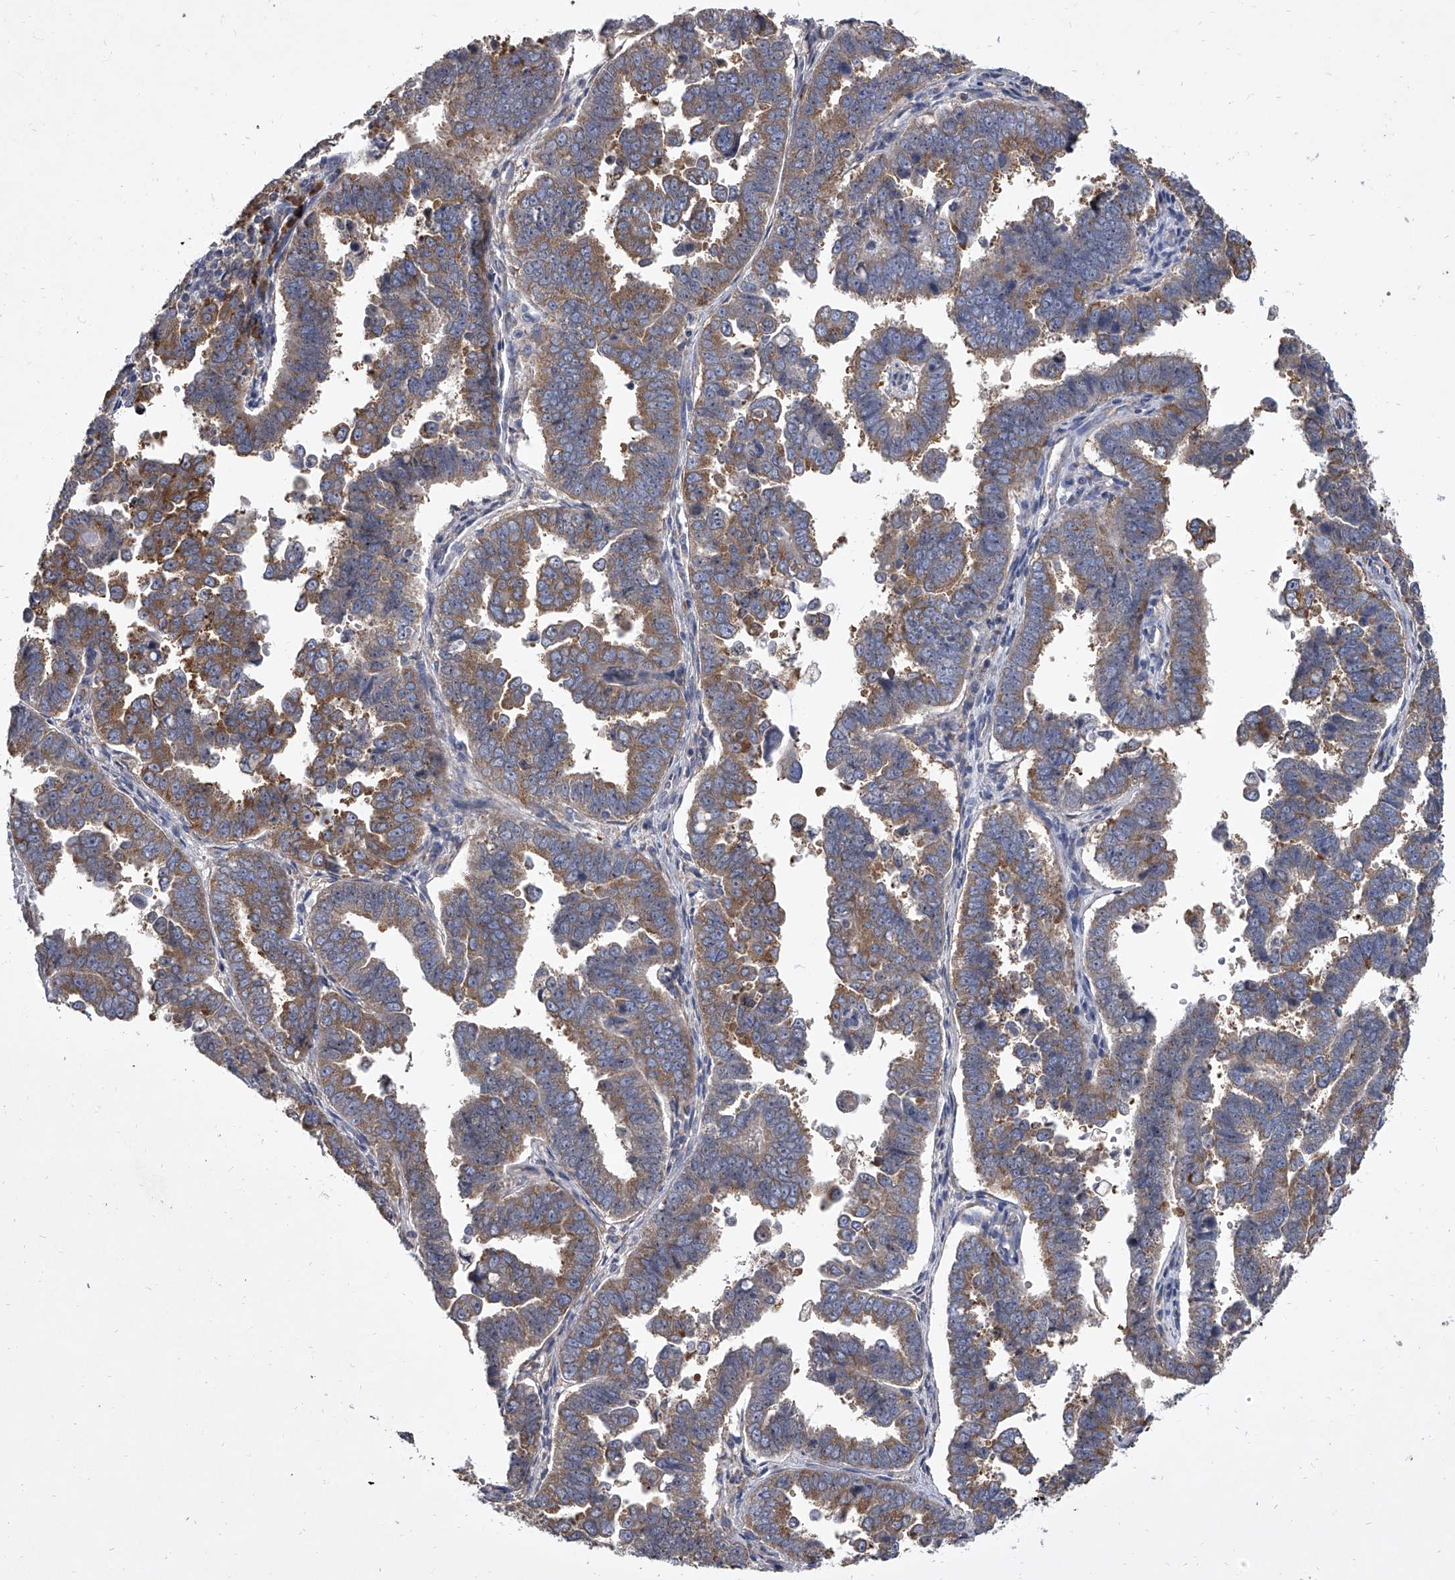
{"staining": {"intensity": "moderate", "quantity": ">75%", "location": "cytoplasmic/membranous"}, "tissue": "endometrial cancer", "cell_type": "Tumor cells", "image_type": "cancer", "snomed": [{"axis": "morphology", "description": "Adenocarcinoma, NOS"}, {"axis": "topography", "description": "Endometrium"}], "caption": "Endometrial cancer was stained to show a protein in brown. There is medium levels of moderate cytoplasmic/membranous positivity in about >75% of tumor cells. (brown staining indicates protein expression, while blue staining denotes nuclei).", "gene": "EIF2S2", "patient": {"sex": "female", "age": 75}}